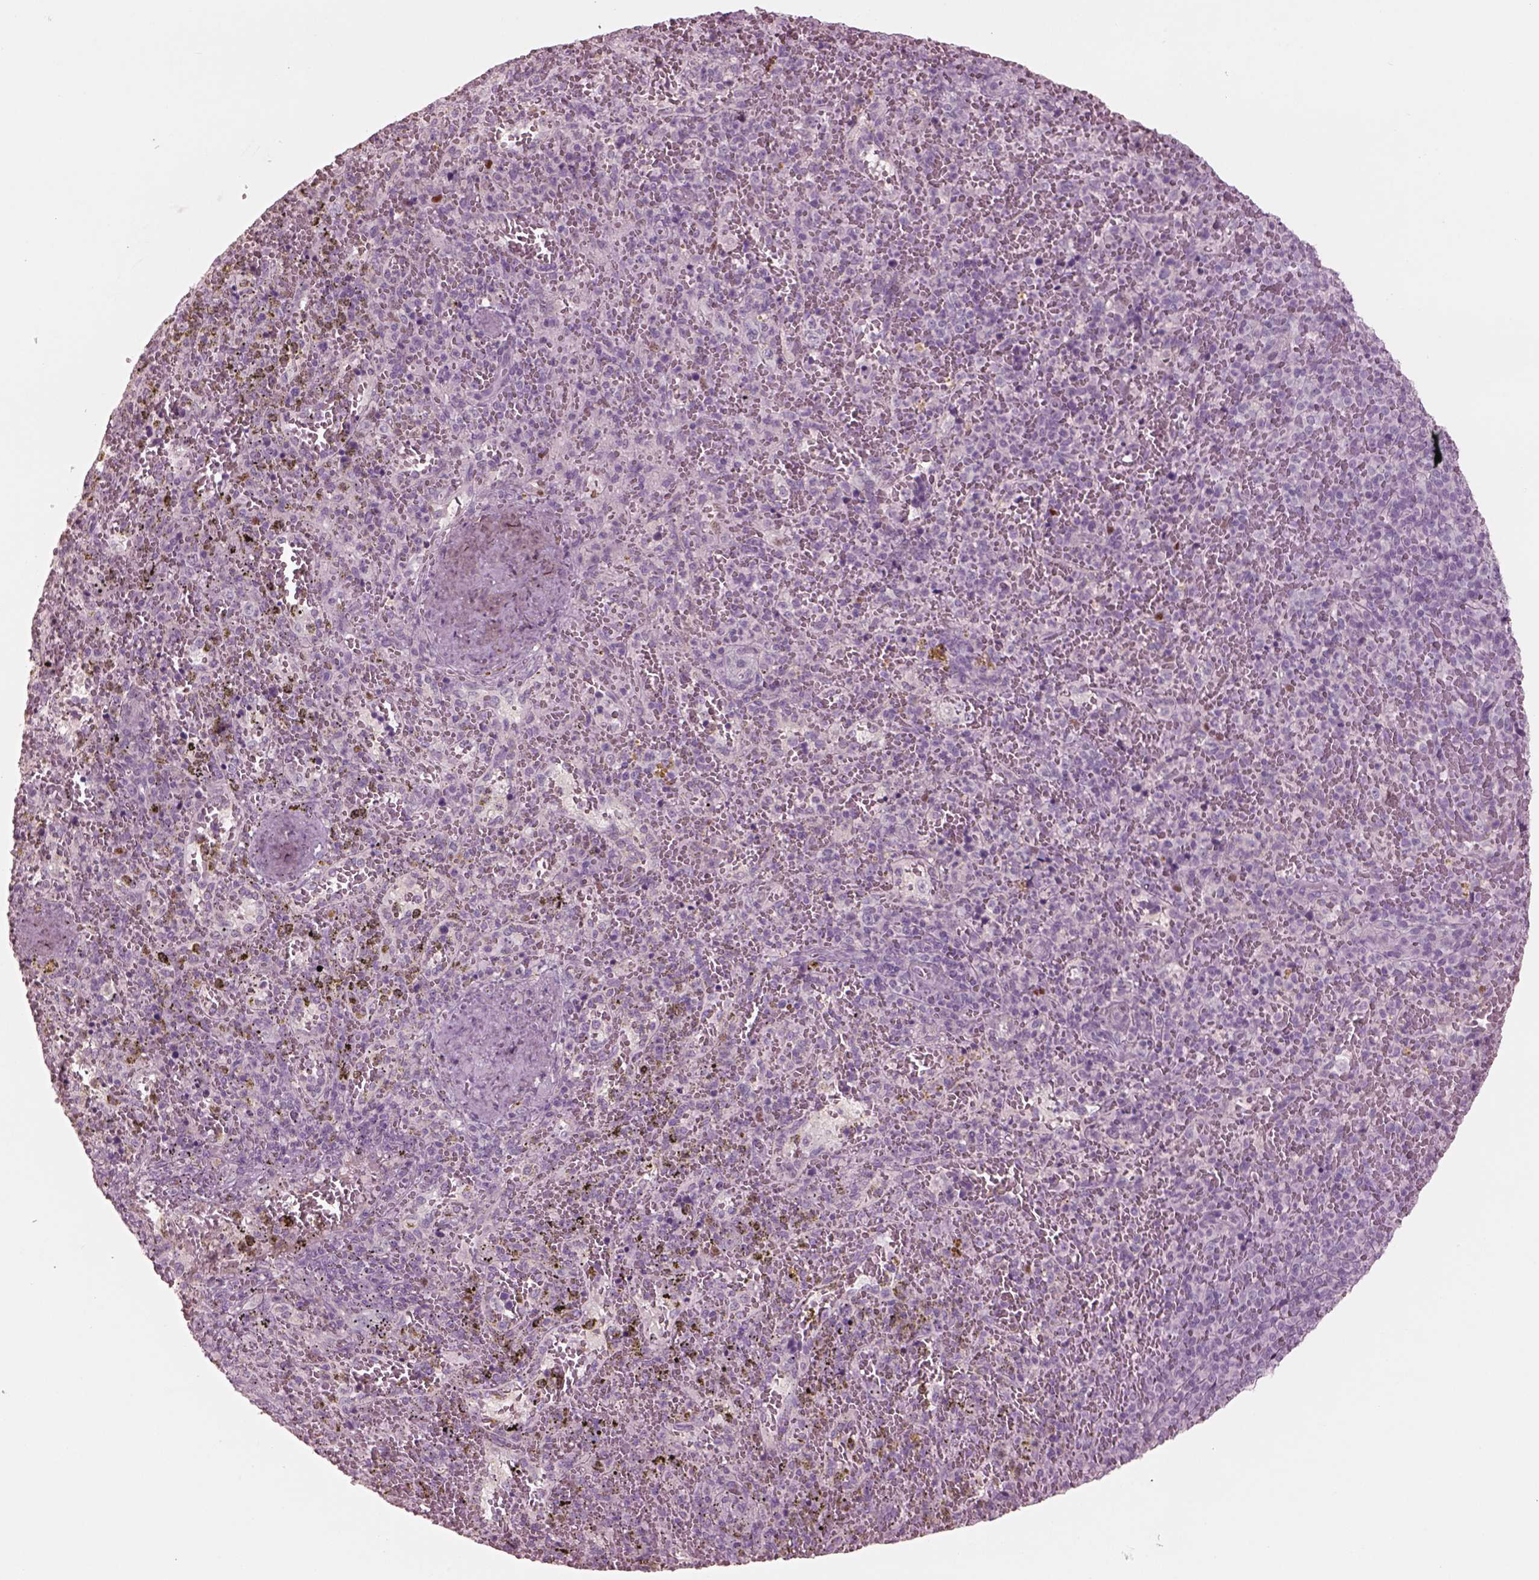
{"staining": {"intensity": "moderate", "quantity": "<25%", "location": "nuclear"}, "tissue": "spleen", "cell_type": "Cells in red pulp", "image_type": "normal", "snomed": [{"axis": "morphology", "description": "Normal tissue, NOS"}, {"axis": "topography", "description": "Spleen"}], "caption": "Protein expression analysis of benign human spleen reveals moderate nuclear staining in about <25% of cells in red pulp. (DAB (3,3'-diaminobenzidine) IHC with brightfield microscopy, high magnification).", "gene": "SOX9", "patient": {"sex": "female", "age": 50}}